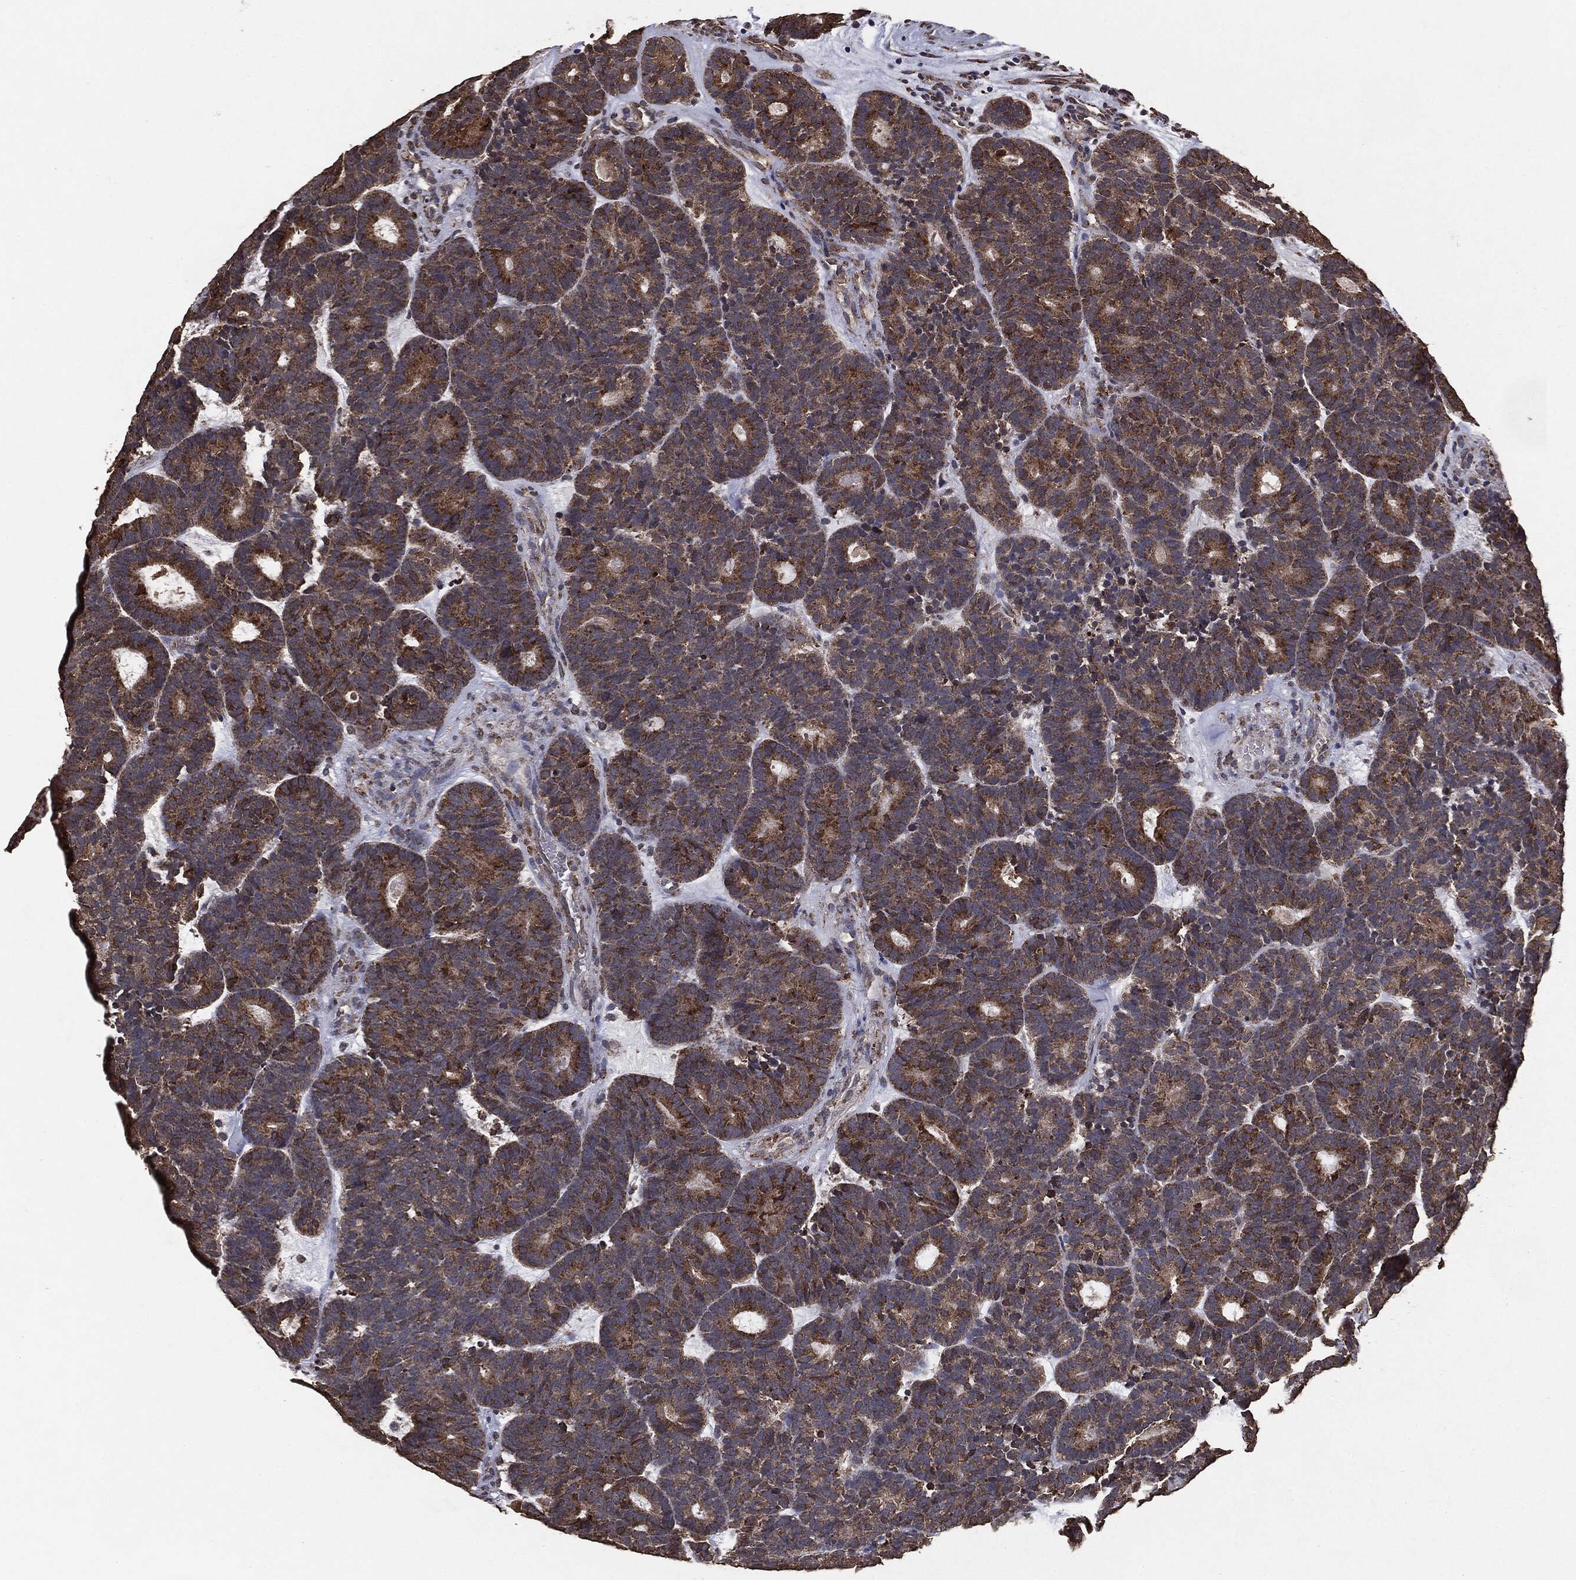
{"staining": {"intensity": "moderate", "quantity": ">75%", "location": "cytoplasmic/membranous"}, "tissue": "head and neck cancer", "cell_type": "Tumor cells", "image_type": "cancer", "snomed": [{"axis": "morphology", "description": "Adenocarcinoma, NOS"}, {"axis": "topography", "description": "Head-Neck"}], "caption": "An image of human head and neck cancer stained for a protein displays moderate cytoplasmic/membranous brown staining in tumor cells. (DAB = brown stain, brightfield microscopy at high magnification).", "gene": "MTOR", "patient": {"sex": "female", "age": 81}}